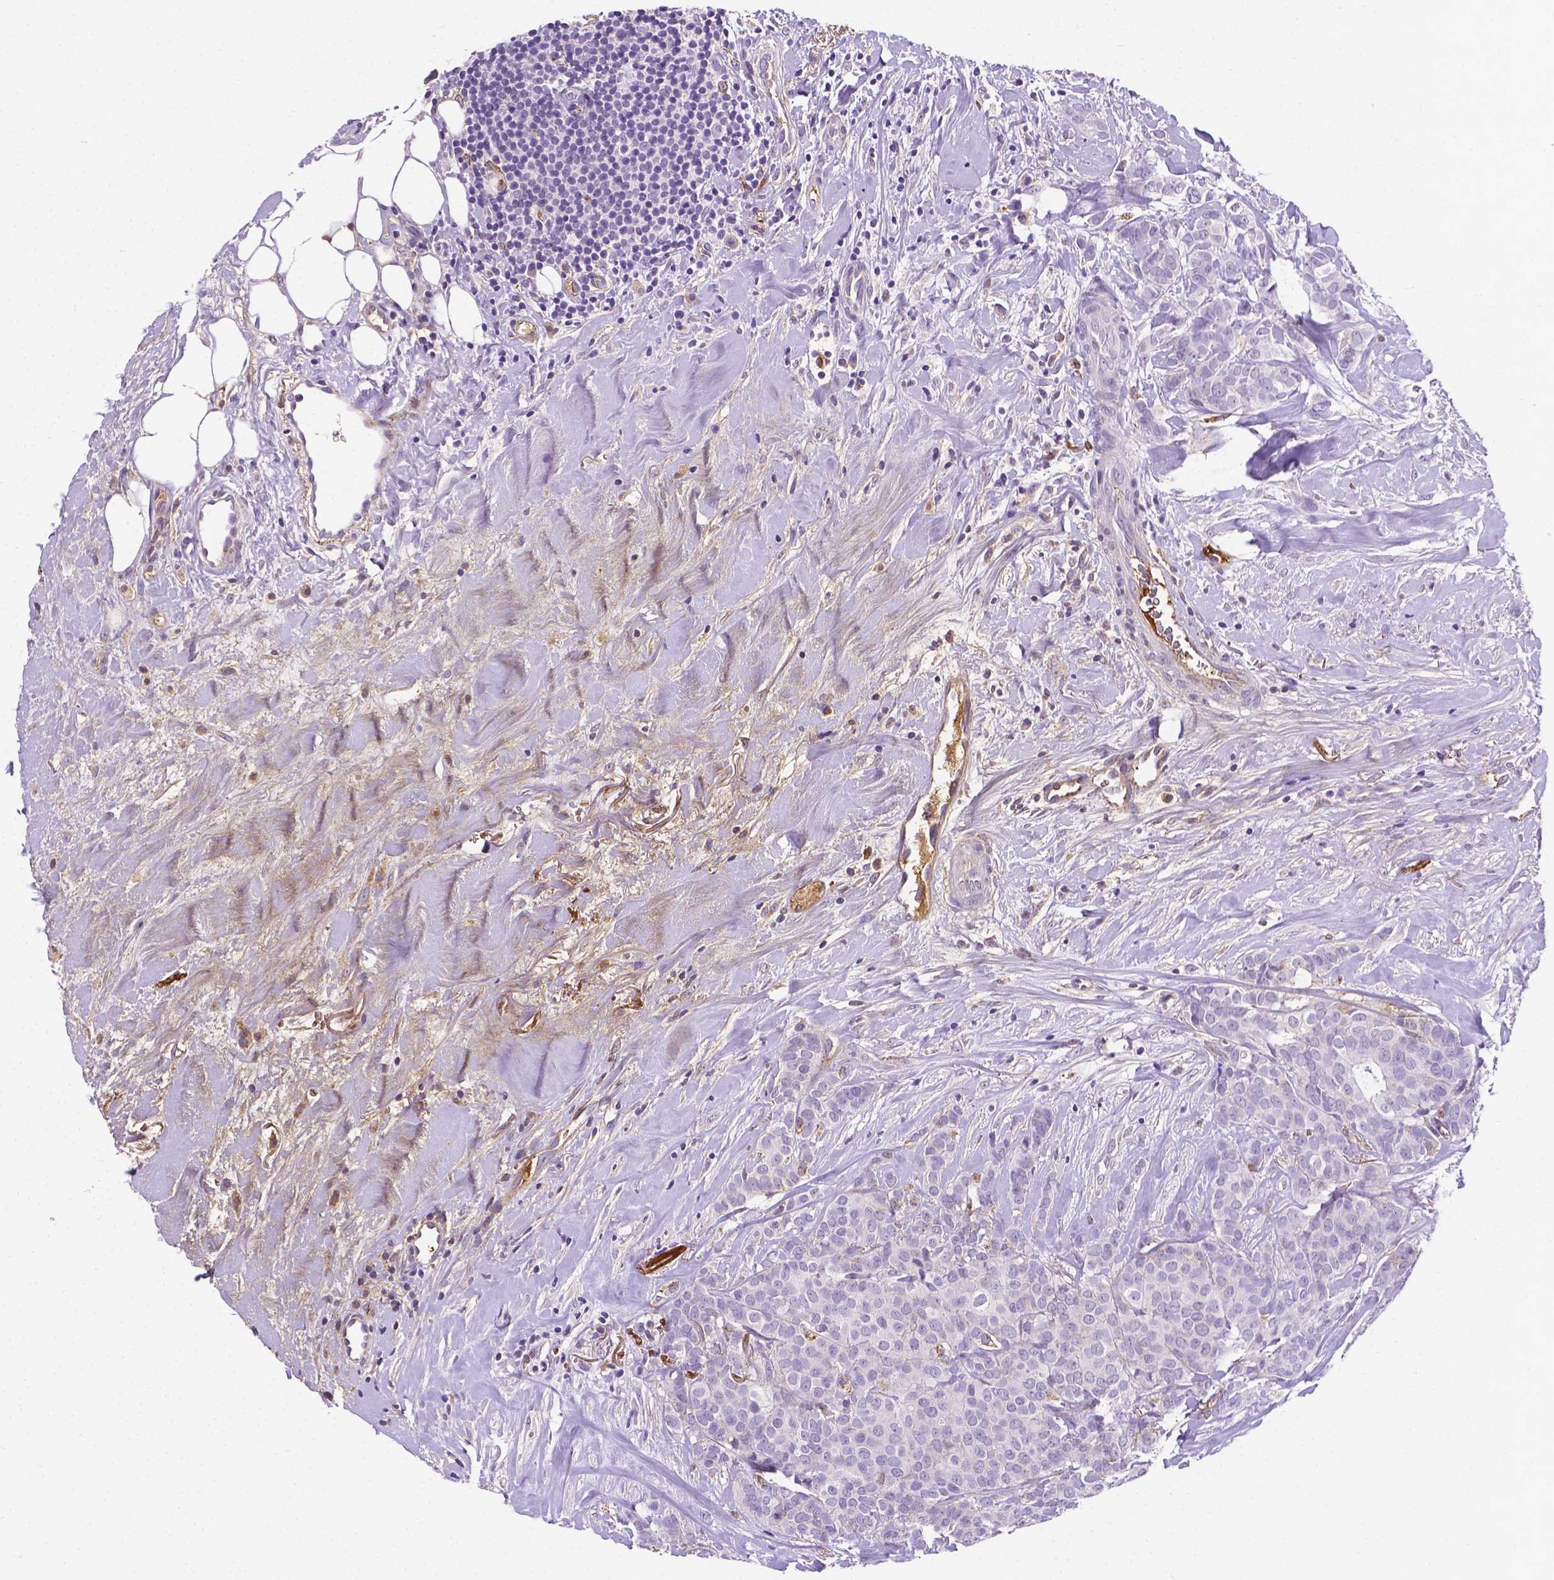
{"staining": {"intensity": "negative", "quantity": "none", "location": "none"}, "tissue": "breast cancer", "cell_type": "Tumor cells", "image_type": "cancer", "snomed": [{"axis": "morphology", "description": "Duct carcinoma"}, {"axis": "topography", "description": "Breast"}], "caption": "Tumor cells show no significant protein expression in breast cancer. (DAB (3,3'-diaminobenzidine) immunohistochemistry with hematoxylin counter stain).", "gene": "APOE", "patient": {"sex": "female", "age": 84}}